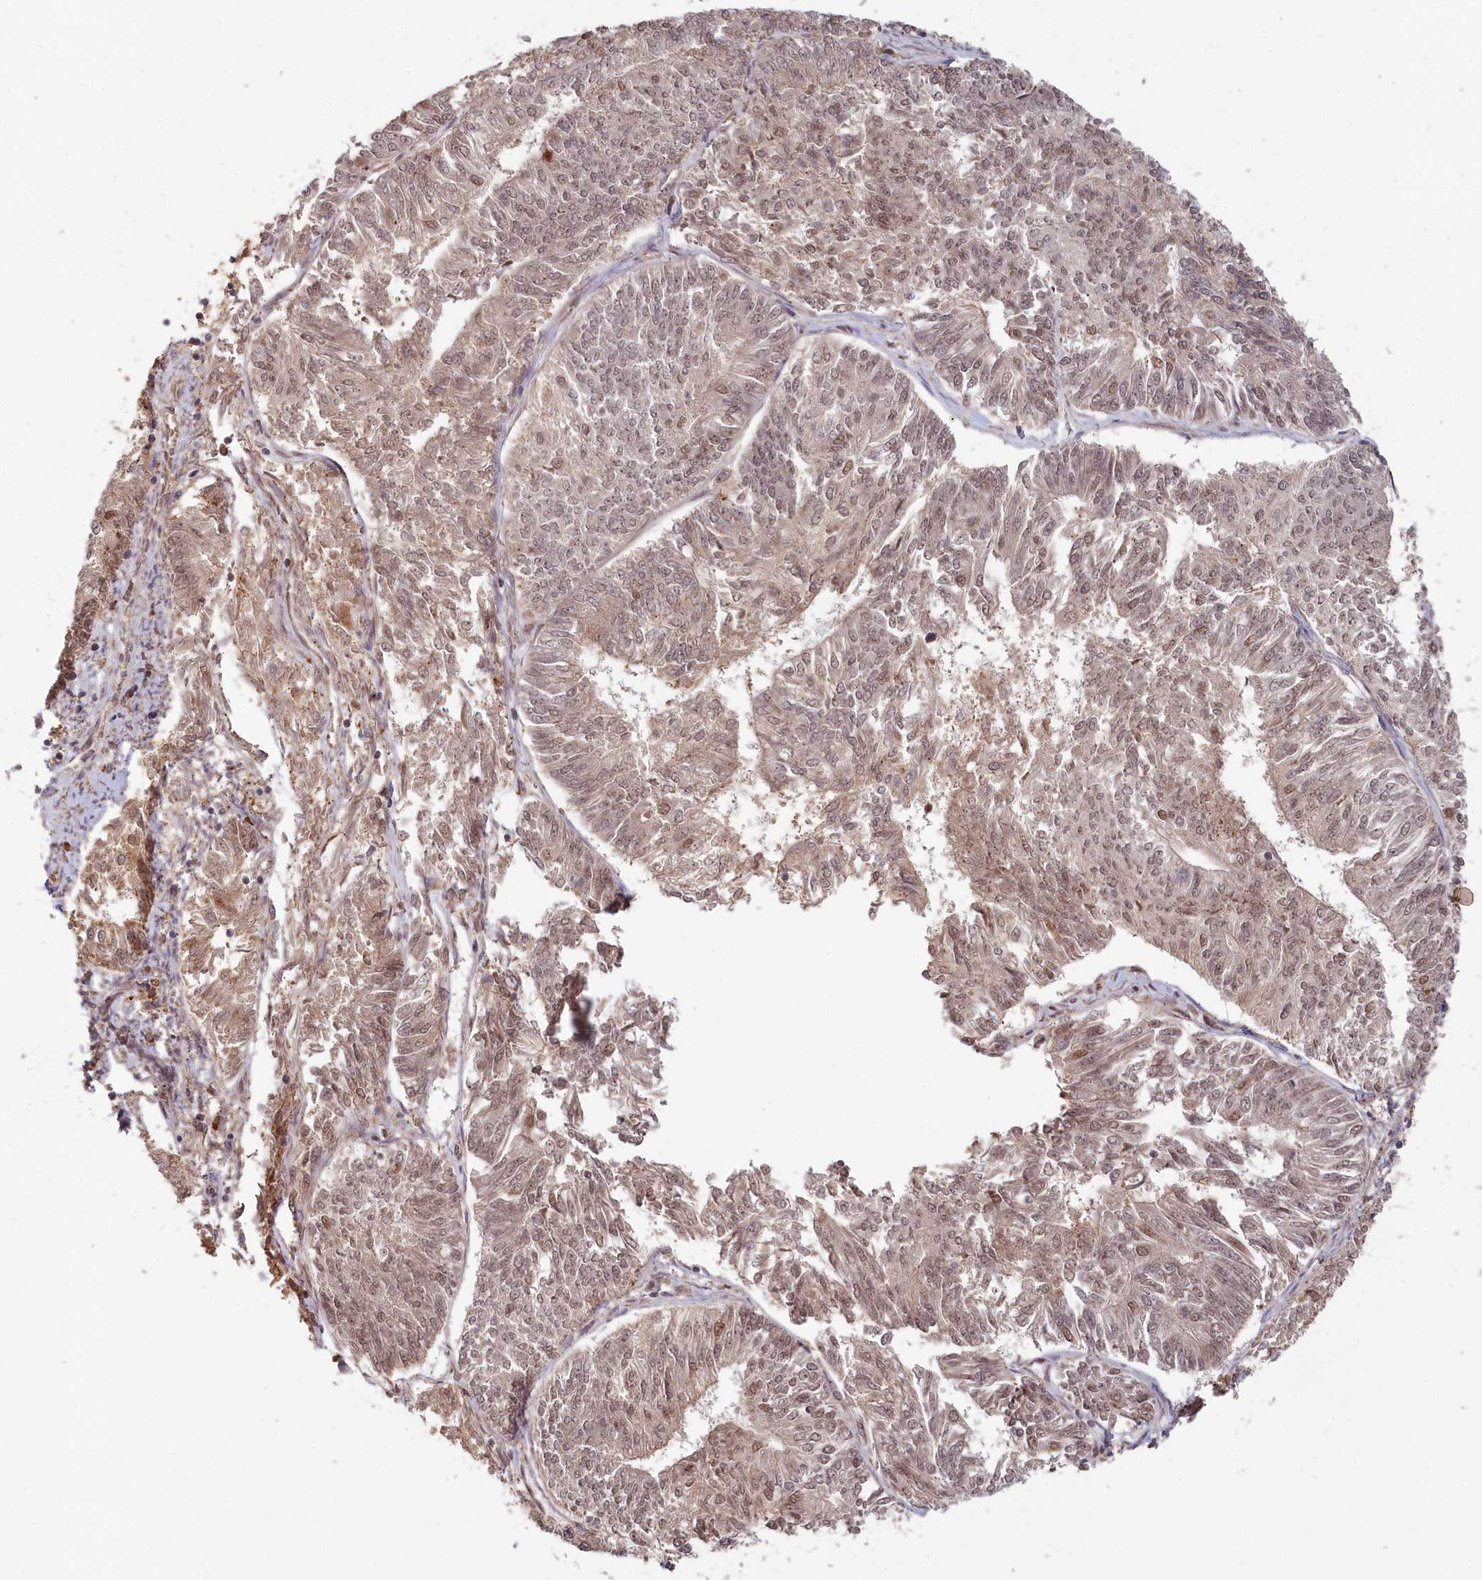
{"staining": {"intensity": "weak", "quantity": "25%-75%", "location": "cytoplasmic/membranous,nuclear"}, "tissue": "endometrial cancer", "cell_type": "Tumor cells", "image_type": "cancer", "snomed": [{"axis": "morphology", "description": "Adenocarcinoma, NOS"}, {"axis": "topography", "description": "Endometrium"}], "caption": "Adenocarcinoma (endometrial) was stained to show a protein in brown. There is low levels of weak cytoplasmic/membranous and nuclear staining in about 25%-75% of tumor cells. The staining was performed using DAB, with brown indicating positive protein expression. Nuclei are stained blue with hematoxylin.", "gene": "WAPL", "patient": {"sex": "female", "age": 58}}